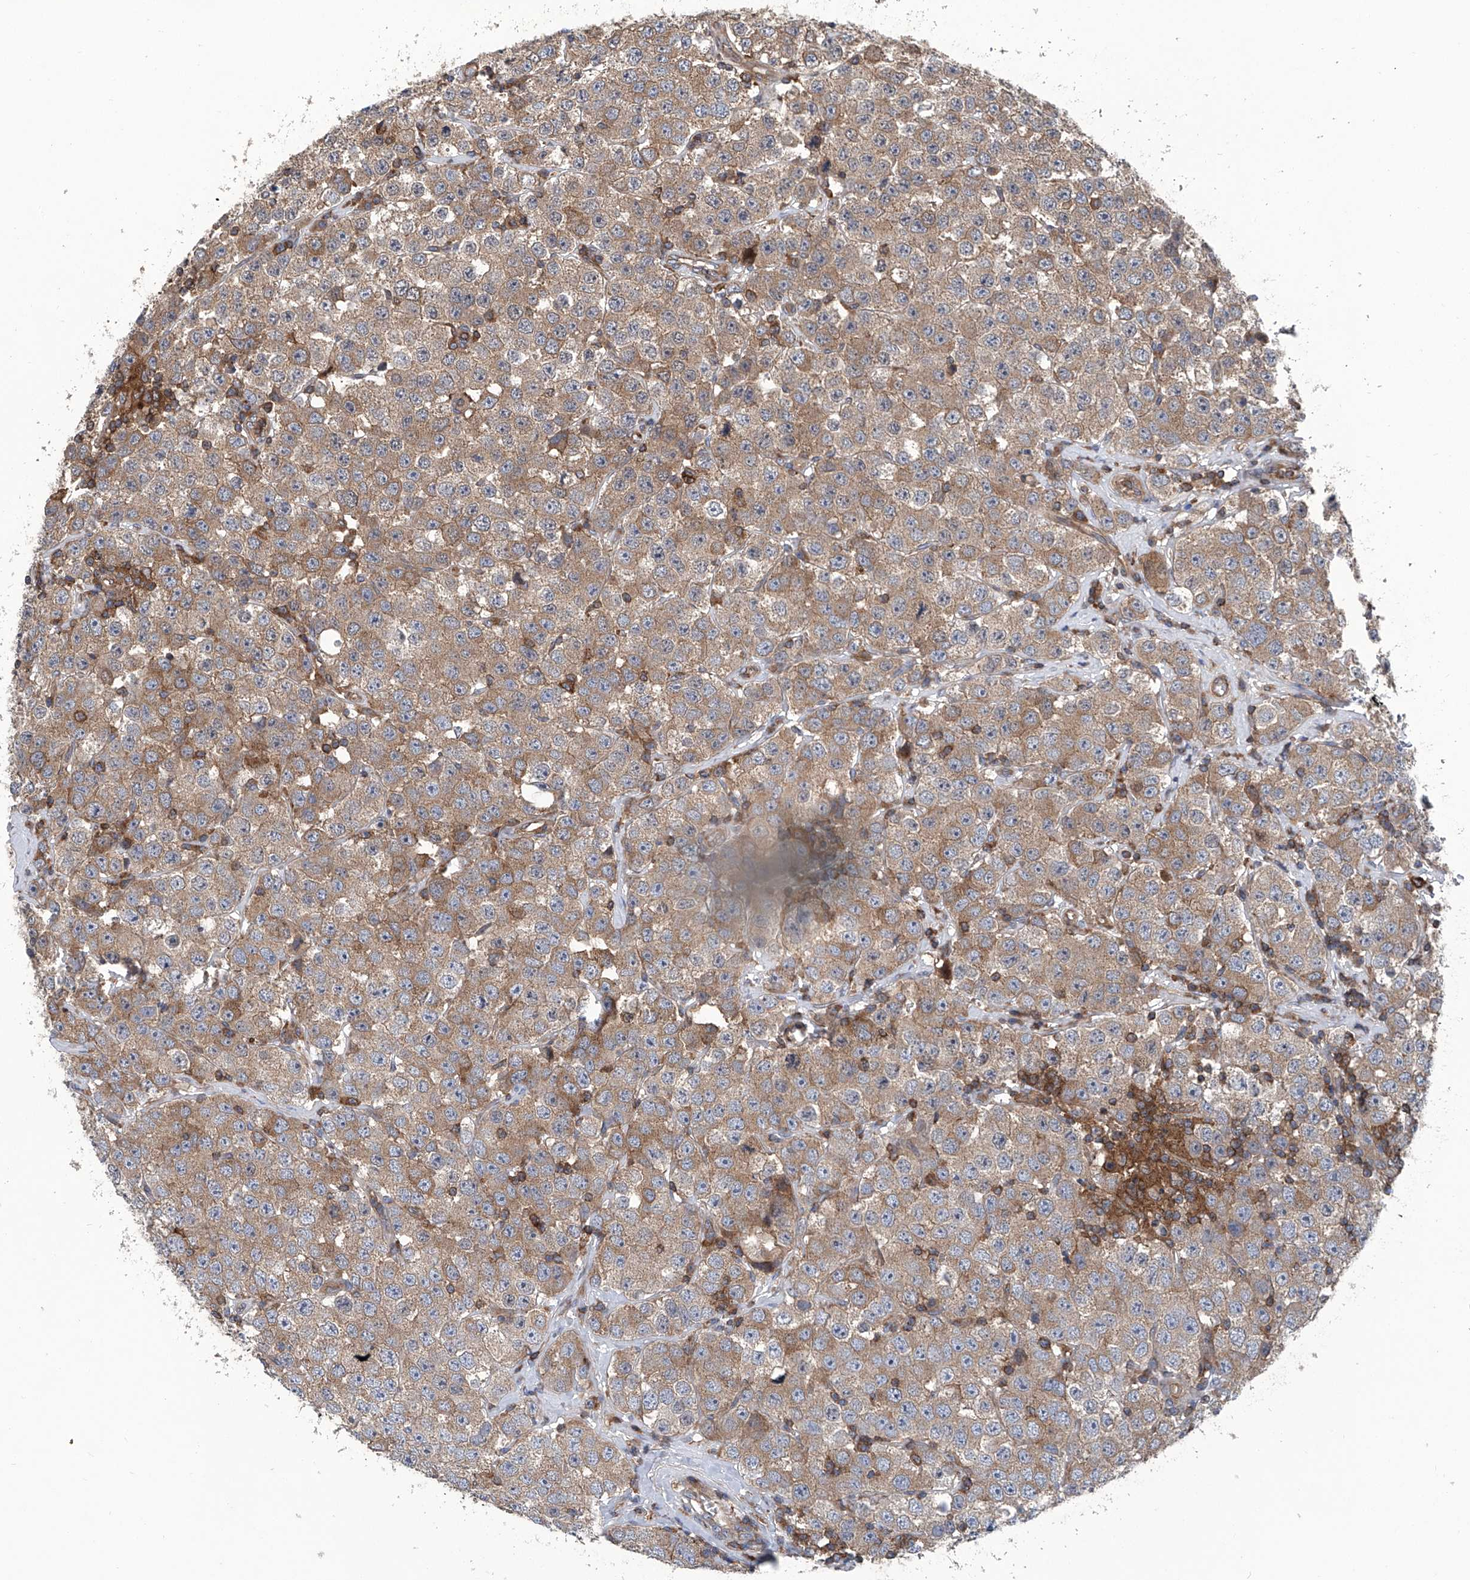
{"staining": {"intensity": "moderate", "quantity": ">75%", "location": "cytoplasmic/membranous"}, "tissue": "testis cancer", "cell_type": "Tumor cells", "image_type": "cancer", "snomed": [{"axis": "morphology", "description": "Seminoma, NOS"}, {"axis": "topography", "description": "Testis"}], "caption": "Protein expression analysis of human testis cancer (seminoma) reveals moderate cytoplasmic/membranous positivity in approximately >75% of tumor cells.", "gene": "SMAP1", "patient": {"sex": "male", "age": 28}}